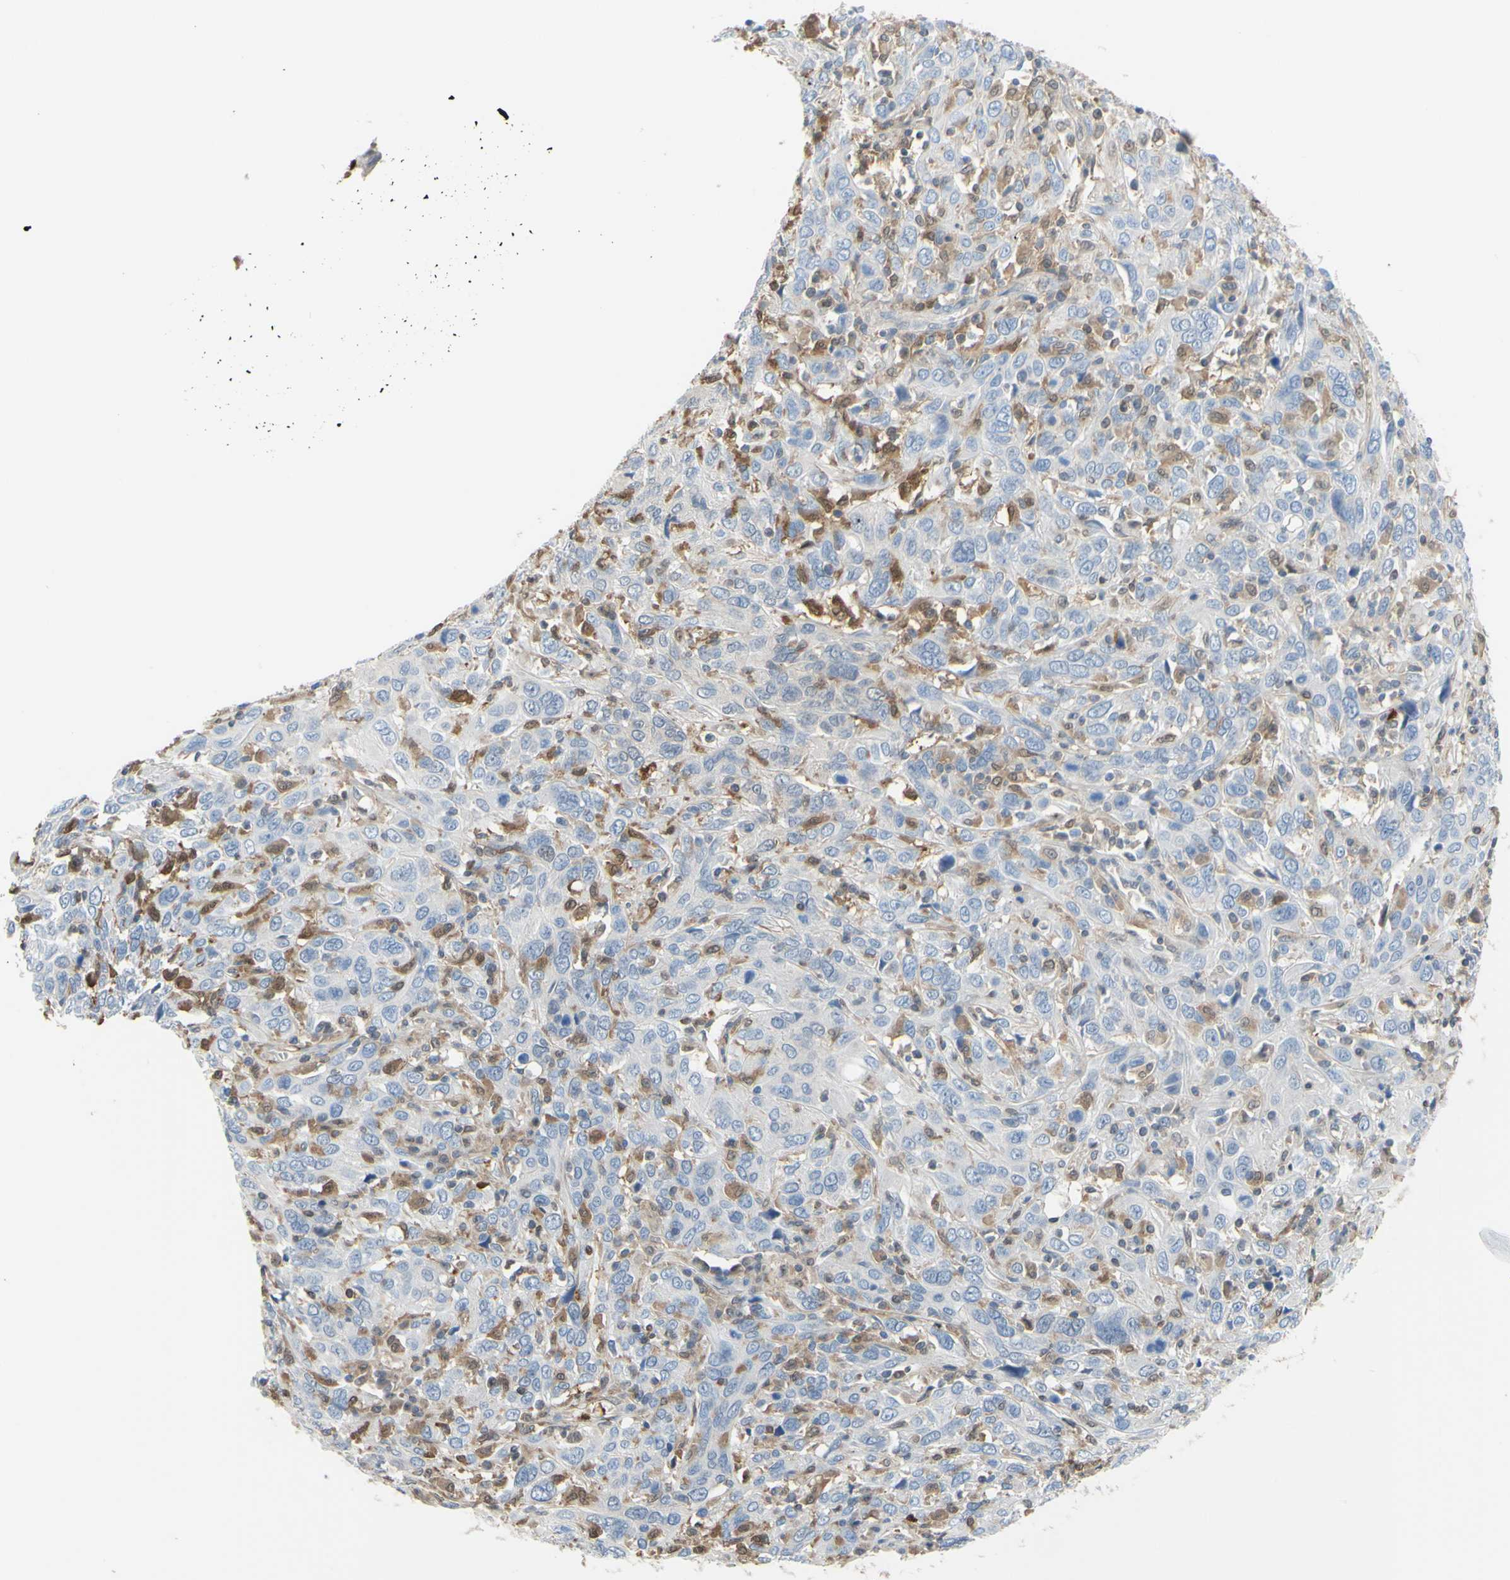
{"staining": {"intensity": "negative", "quantity": "none", "location": "none"}, "tissue": "cervical cancer", "cell_type": "Tumor cells", "image_type": "cancer", "snomed": [{"axis": "morphology", "description": "Squamous cell carcinoma, NOS"}, {"axis": "topography", "description": "Cervix"}], "caption": "DAB immunohistochemical staining of human cervical squamous cell carcinoma exhibits no significant staining in tumor cells. (DAB immunohistochemistry (IHC), high magnification).", "gene": "UPK3B", "patient": {"sex": "female", "age": 46}}